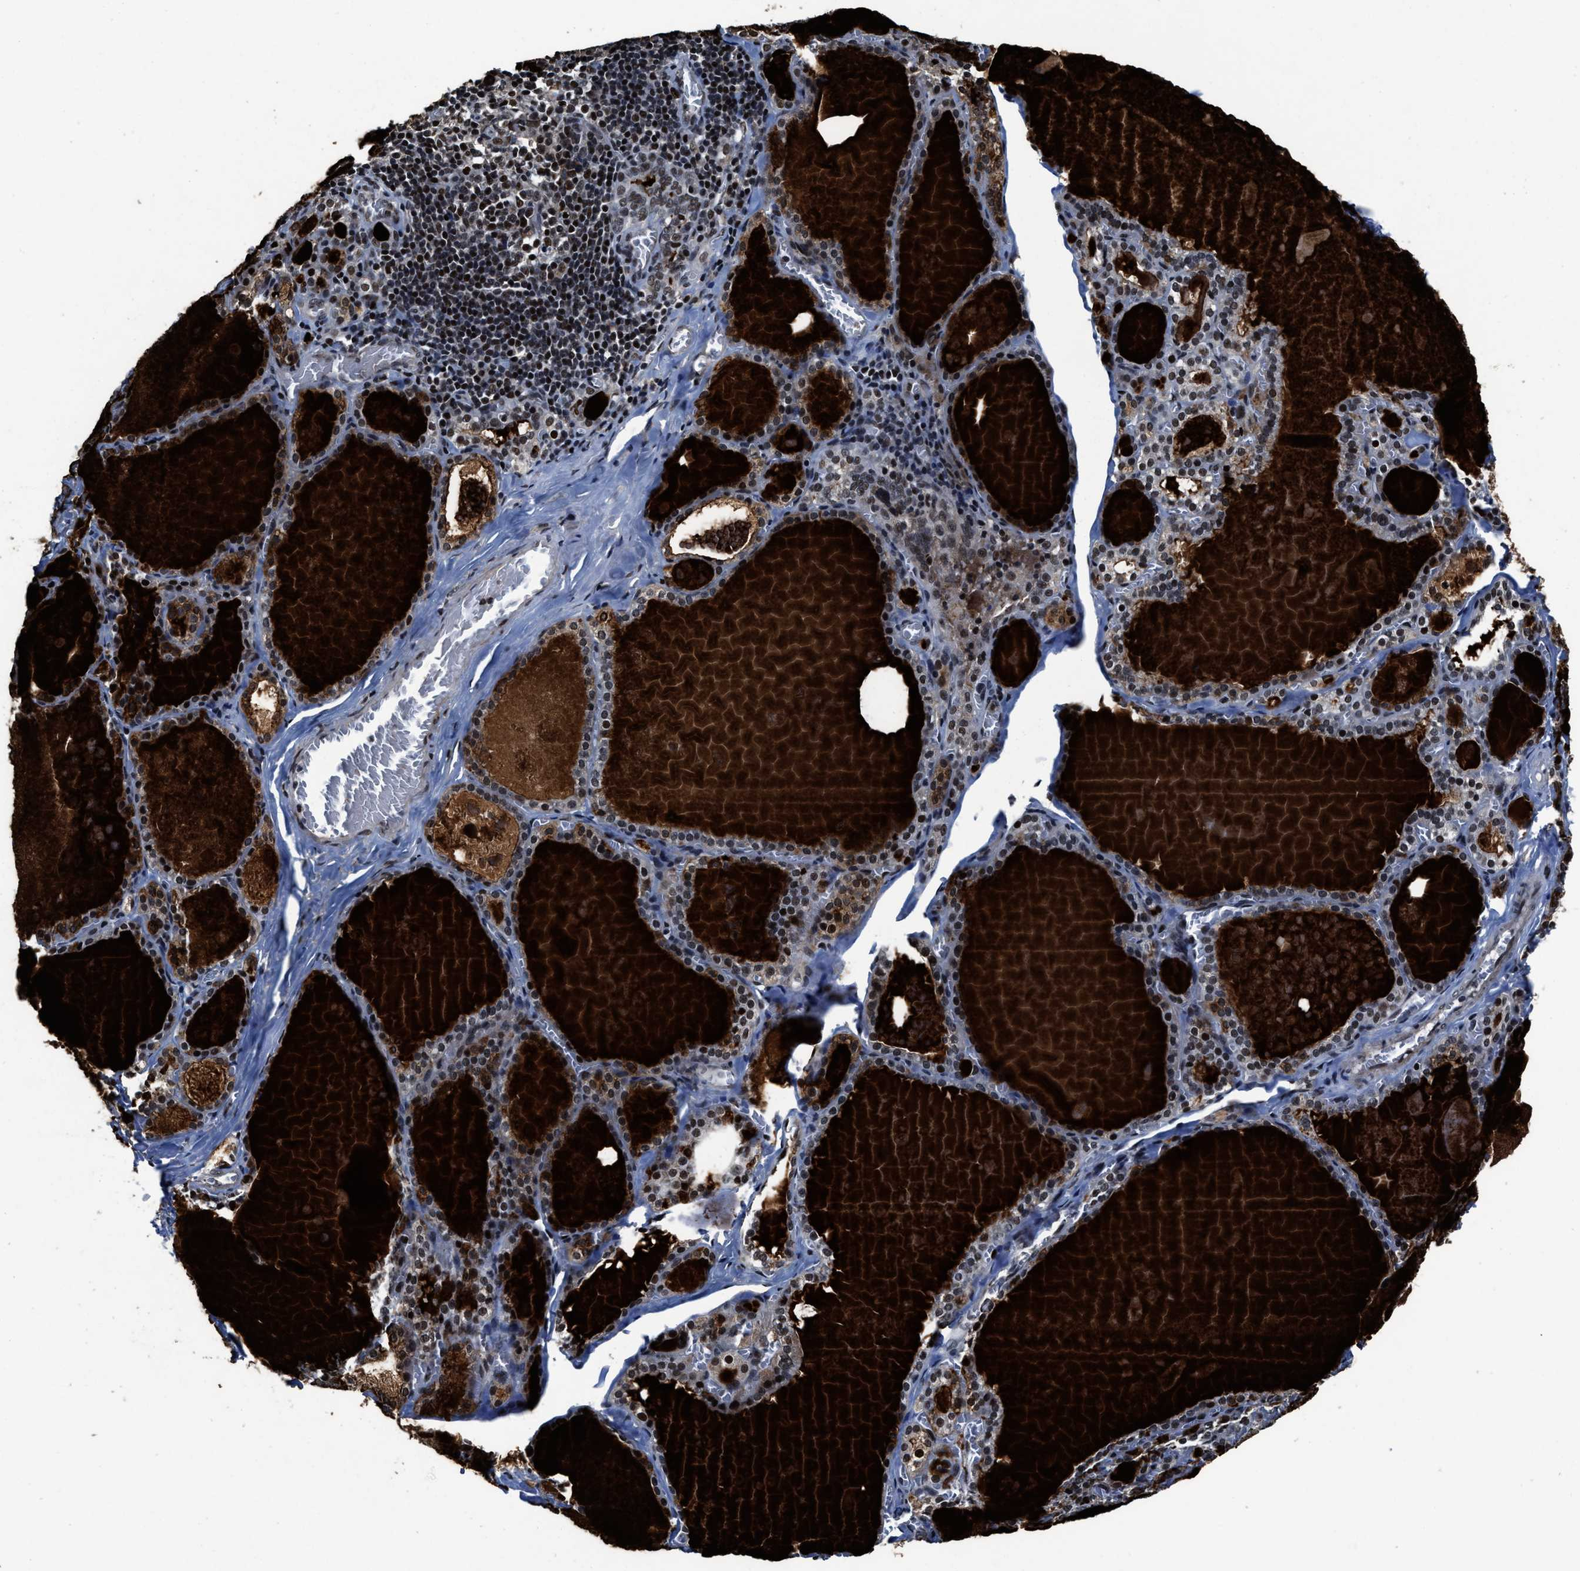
{"staining": {"intensity": "moderate", "quantity": ">75%", "location": "nuclear"}, "tissue": "thyroid gland", "cell_type": "Glandular cells", "image_type": "normal", "snomed": [{"axis": "morphology", "description": "Normal tissue, NOS"}, {"axis": "topography", "description": "Thyroid gland"}], "caption": "Unremarkable thyroid gland demonstrates moderate nuclear expression in about >75% of glandular cells.", "gene": "ZNF233", "patient": {"sex": "male", "age": 56}}